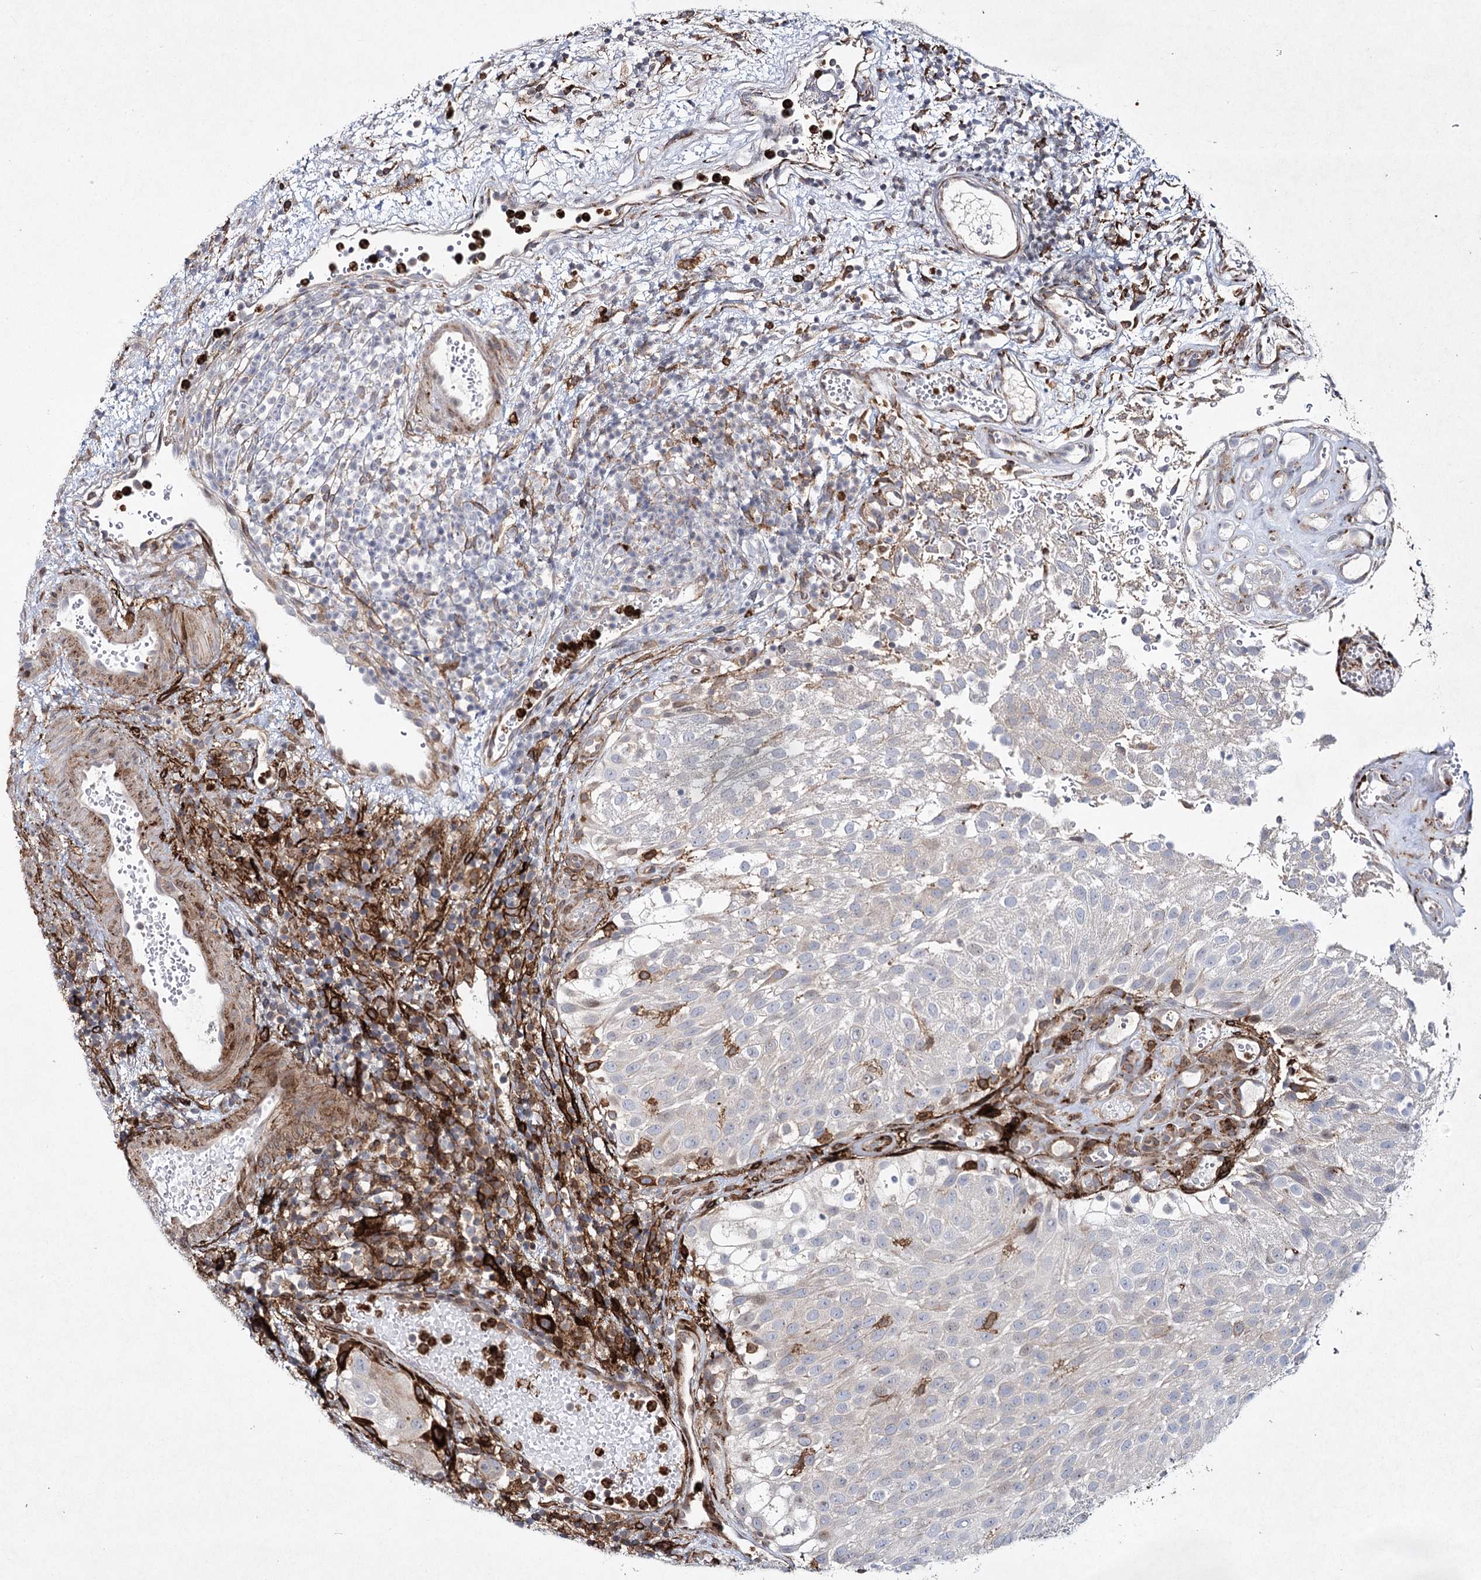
{"staining": {"intensity": "negative", "quantity": "none", "location": "none"}, "tissue": "urothelial cancer", "cell_type": "Tumor cells", "image_type": "cancer", "snomed": [{"axis": "morphology", "description": "Urothelial carcinoma, Low grade"}, {"axis": "topography", "description": "Urinary bladder"}], "caption": "Tumor cells are negative for protein expression in human urothelial cancer.", "gene": "DCUN1D4", "patient": {"sex": "male", "age": 78}}